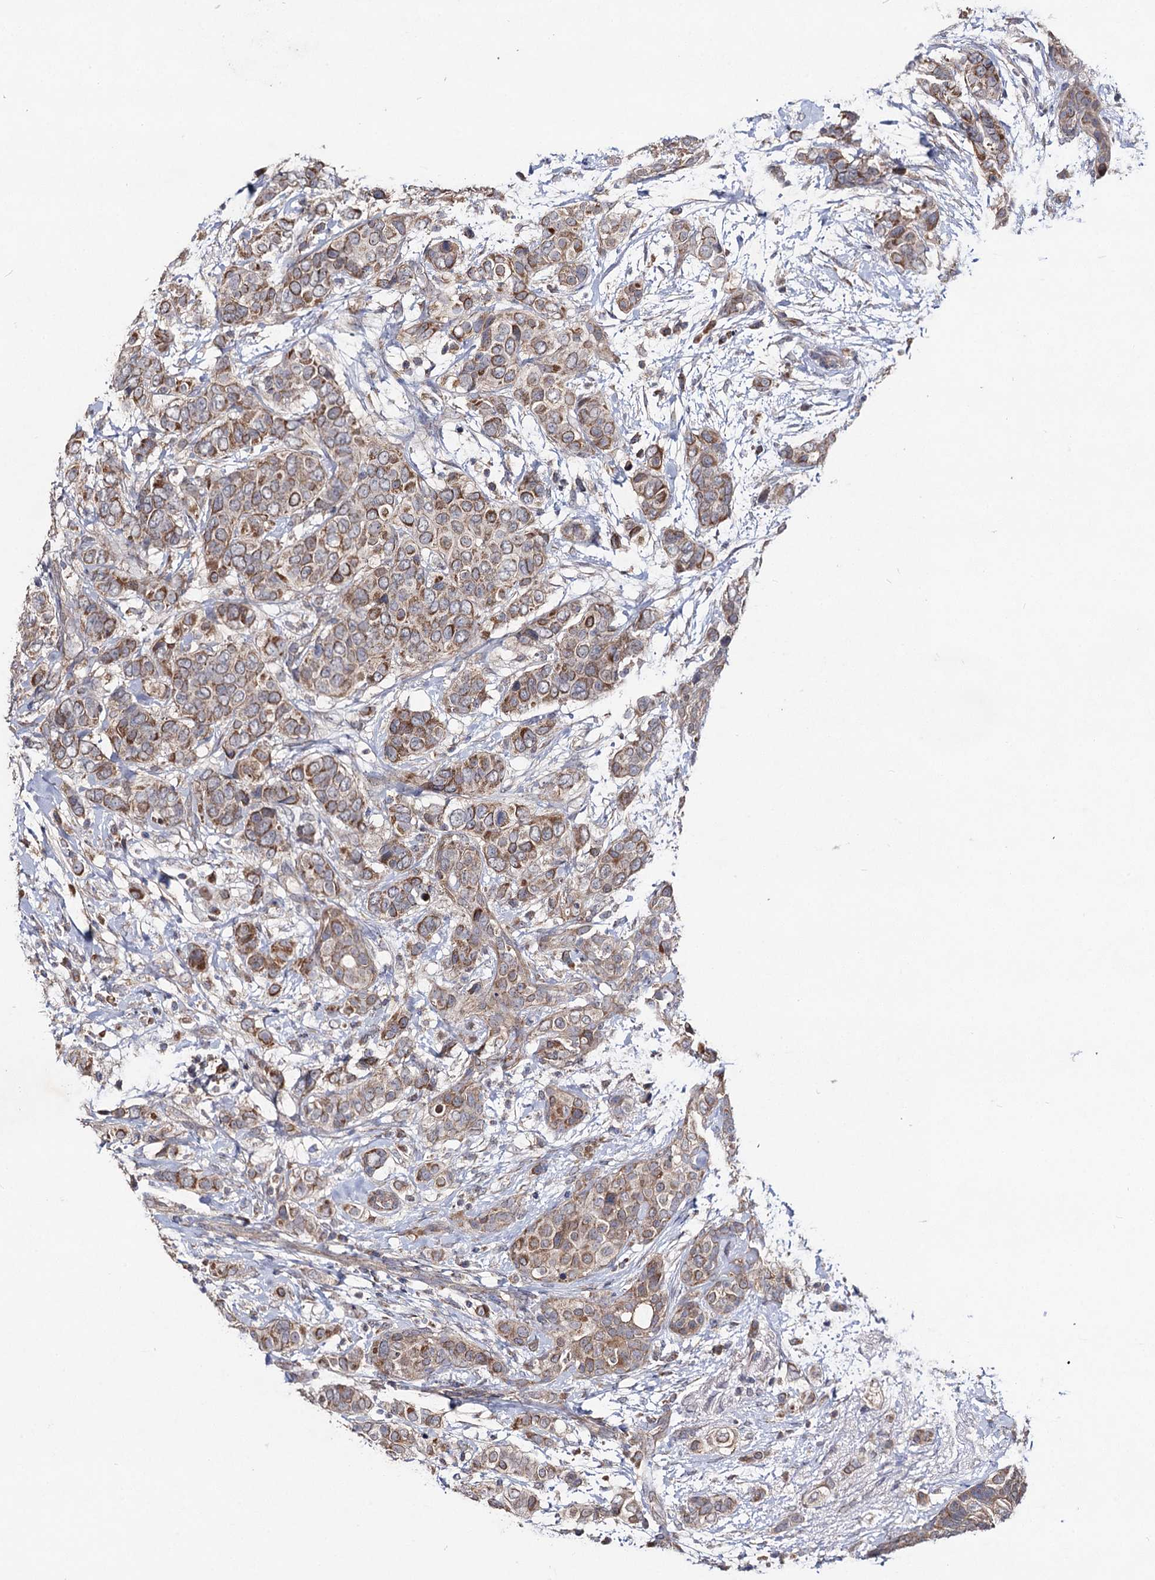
{"staining": {"intensity": "moderate", "quantity": ">75%", "location": "cytoplasmic/membranous"}, "tissue": "breast cancer", "cell_type": "Tumor cells", "image_type": "cancer", "snomed": [{"axis": "morphology", "description": "Lobular carcinoma"}, {"axis": "topography", "description": "Breast"}], "caption": "Protein expression analysis of breast cancer exhibits moderate cytoplasmic/membranous positivity in about >75% of tumor cells.", "gene": "VPS37D", "patient": {"sex": "female", "age": 51}}